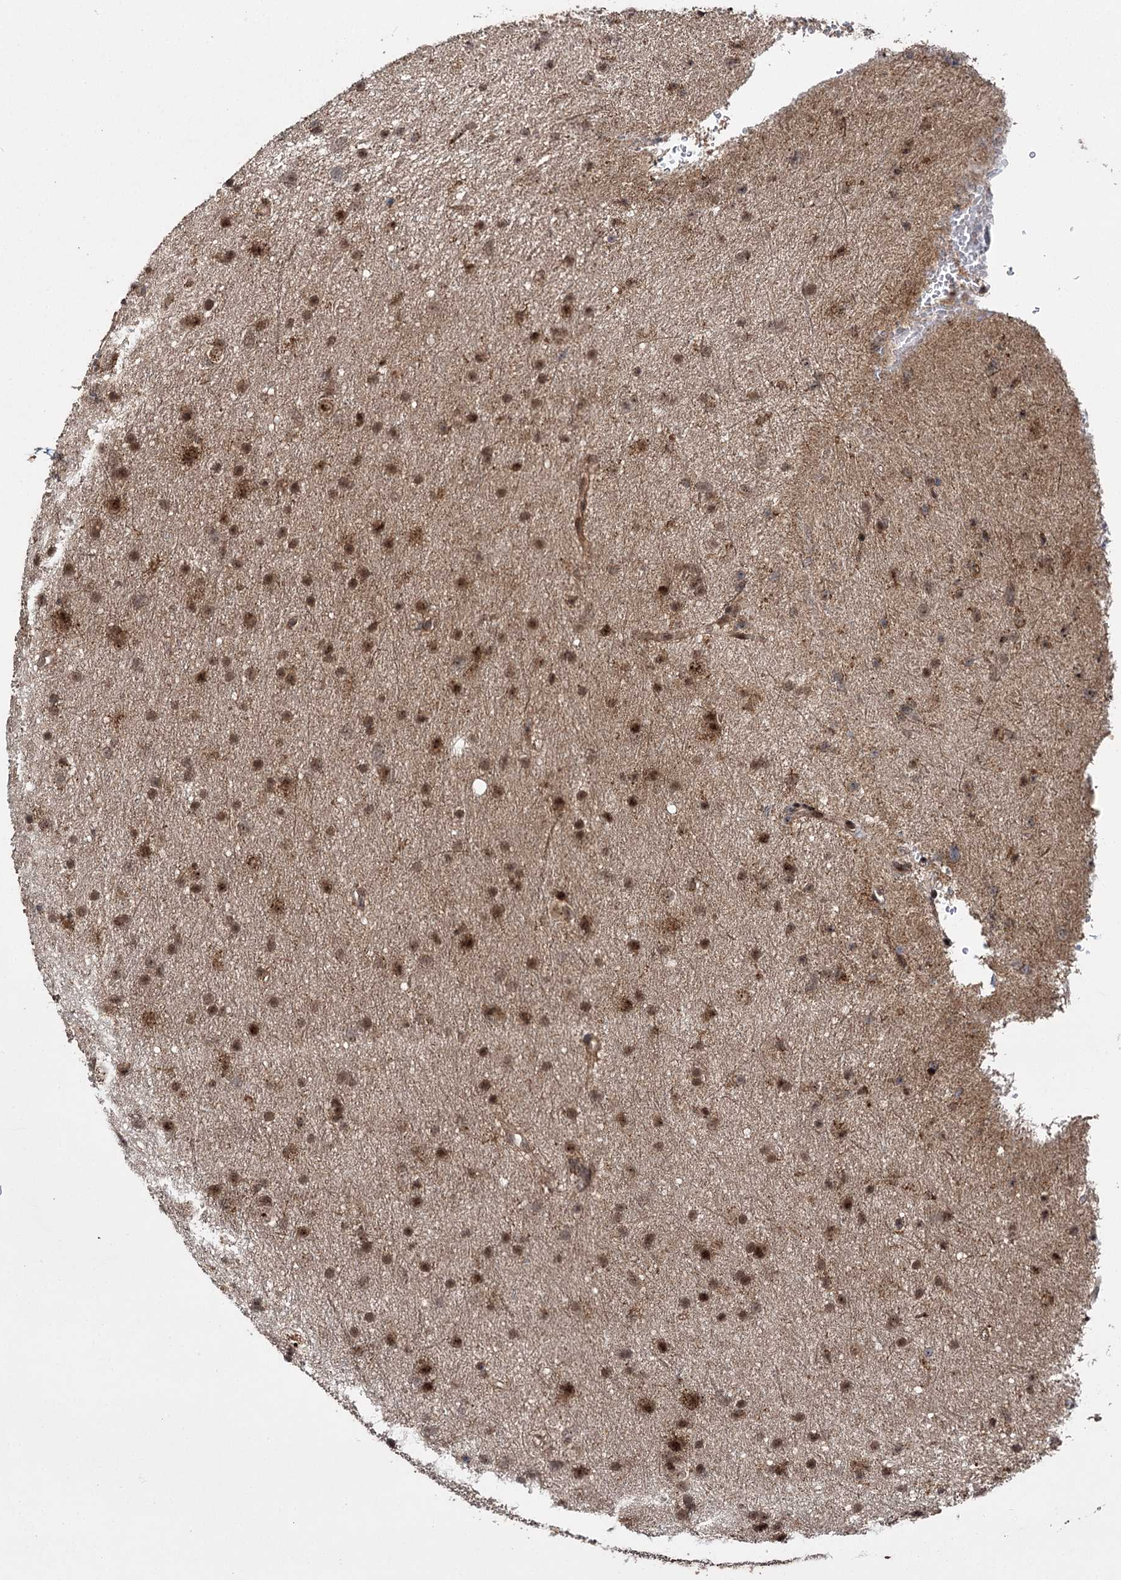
{"staining": {"intensity": "strong", "quantity": ">75%", "location": "nuclear"}, "tissue": "glioma", "cell_type": "Tumor cells", "image_type": "cancer", "snomed": [{"axis": "morphology", "description": "Glioma, malignant, Low grade"}, {"axis": "topography", "description": "Cerebral cortex"}], "caption": "A brown stain labels strong nuclear staining of a protein in glioma tumor cells.", "gene": "MKNK2", "patient": {"sex": "female", "age": 39}}